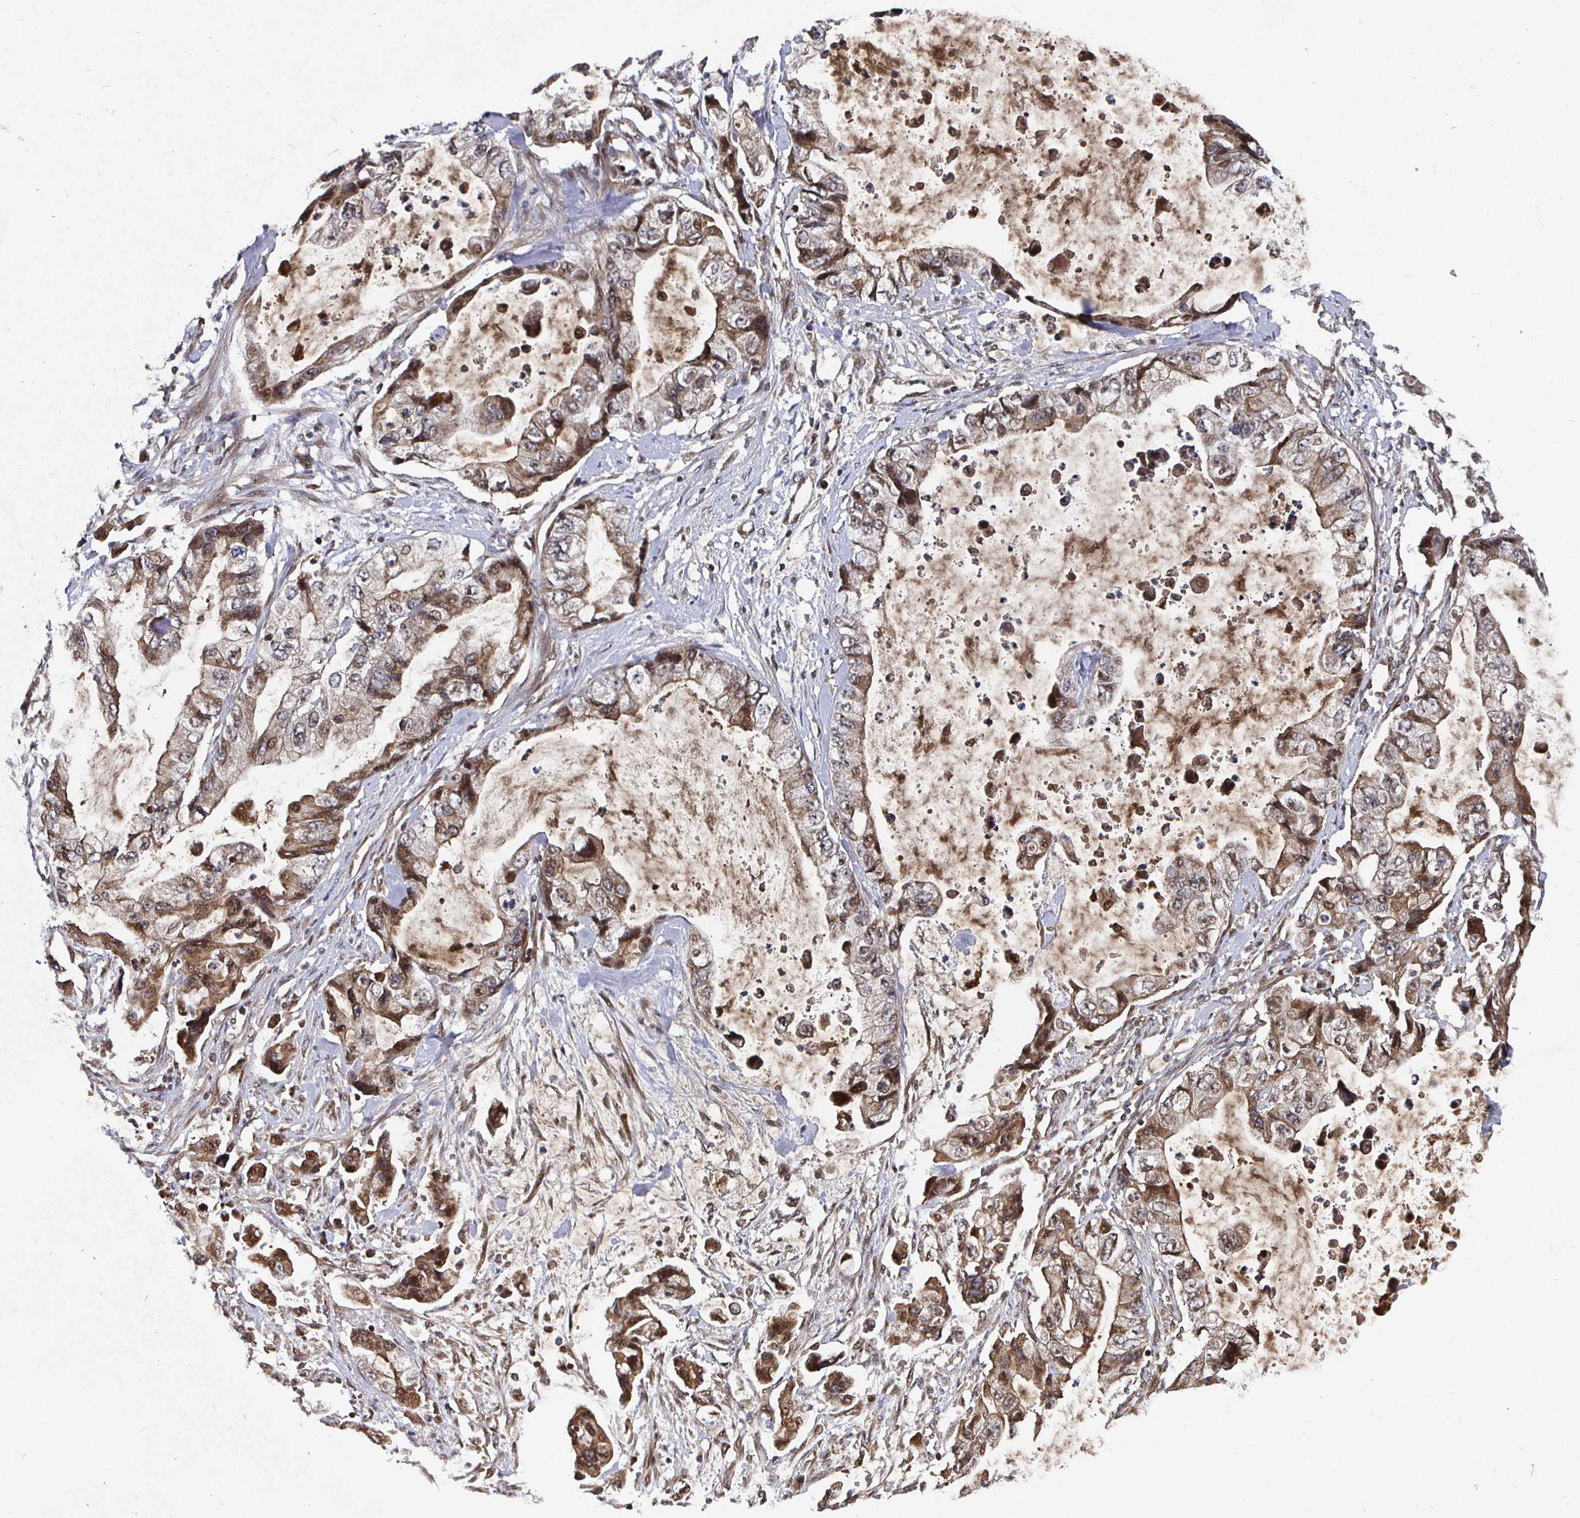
{"staining": {"intensity": "moderate", "quantity": "25%-75%", "location": "cytoplasmic/membranous"}, "tissue": "stomach cancer", "cell_type": "Tumor cells", "image_type": "cancer", "snomed": [{"axis": "morphology", "description": "Adenocarcinoma, NOS"}, {"axis": "topography", "description": "Pancreas"}, {"axis": "topography", "description": "Stomach, upper"}, {"axis": "topography", "description": "Stomach"}], "caption": "Stomach cancer (adenocarcinoma) stained for a protein shows moderate cytoplasmic/membranous positivity in tumor cells.", "gene": "TBKBP1", "patient": {"sex": "male", "age": 77}}